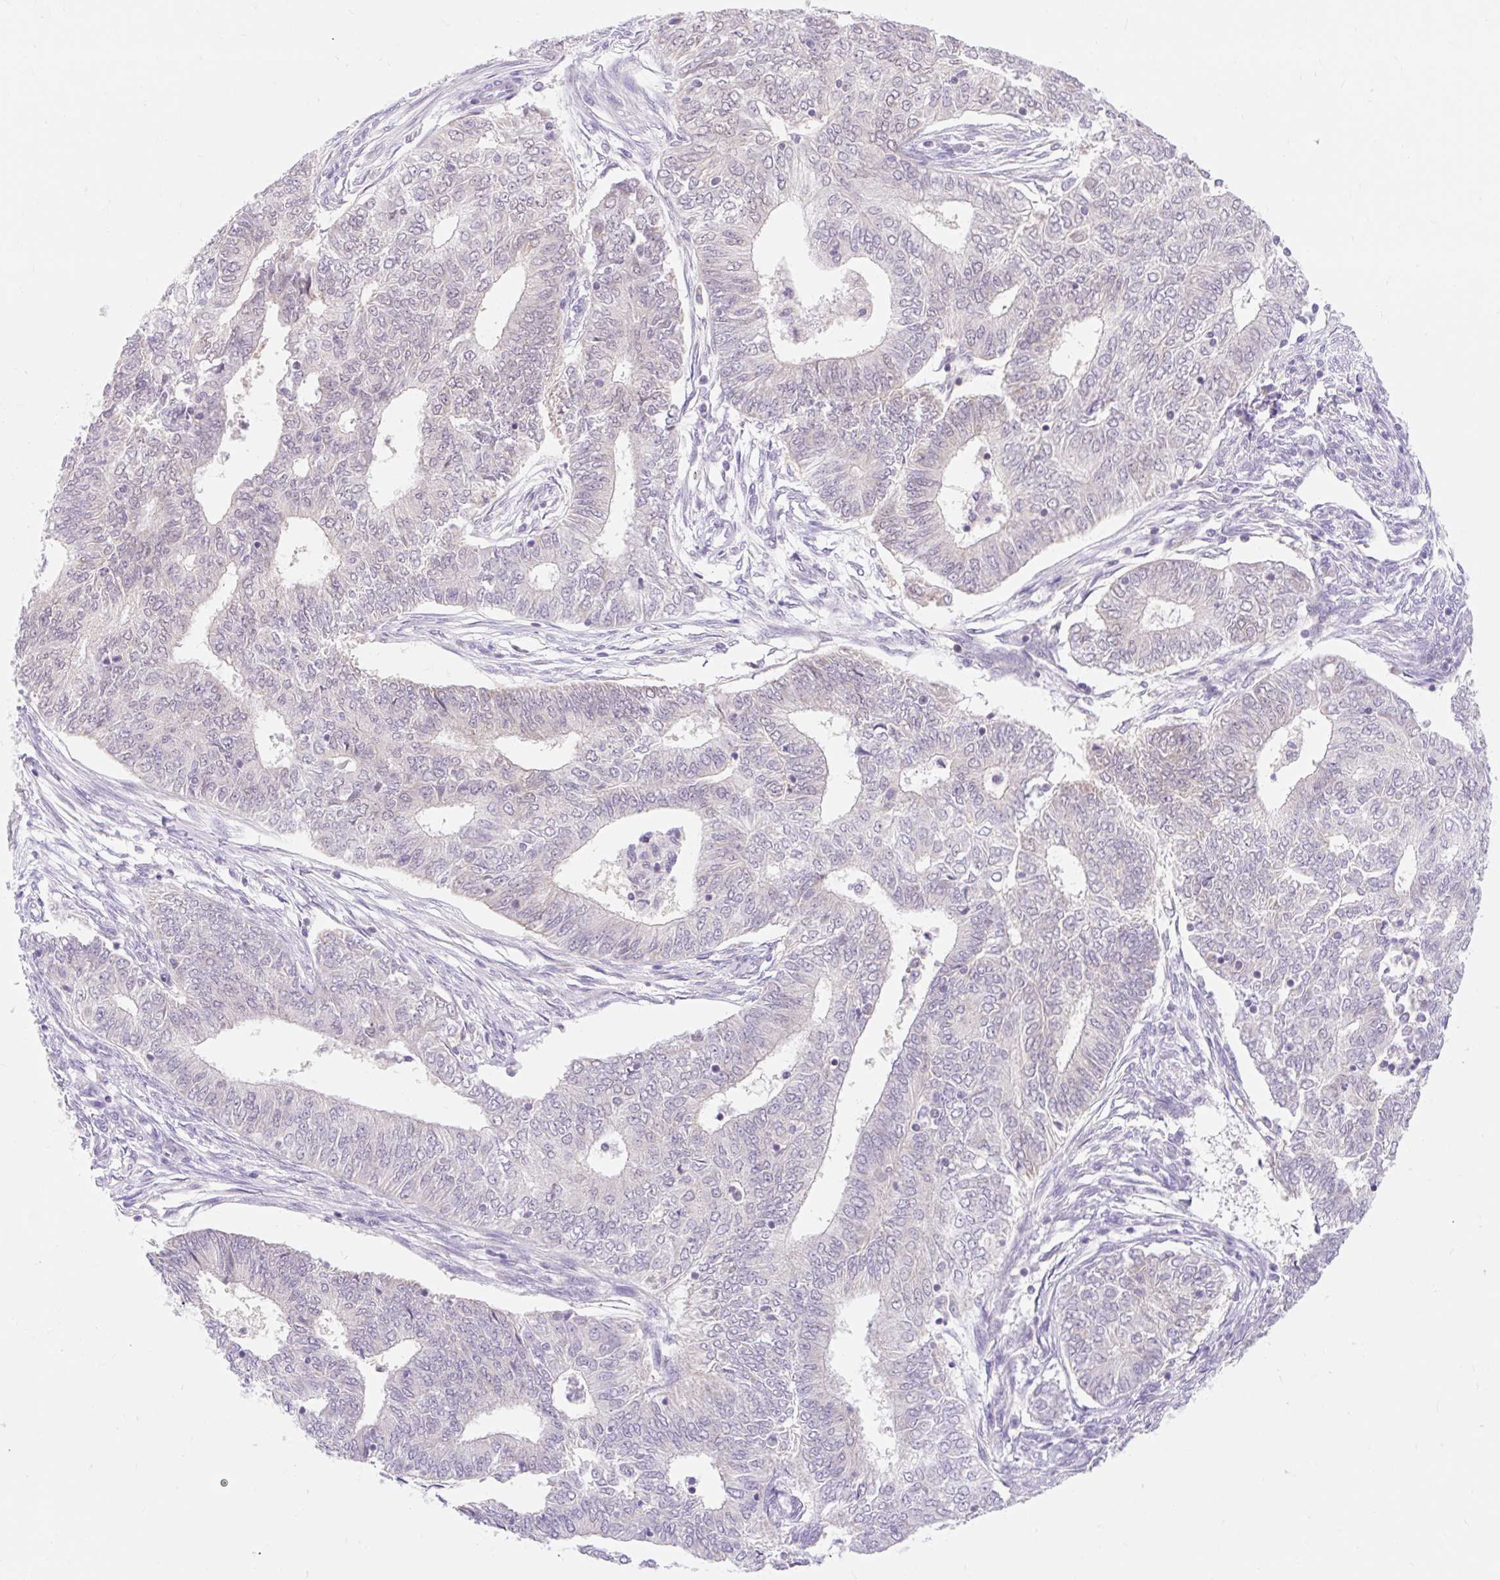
{"staining": {"intensity": "negative", "quantity": "none", "location": "none"}, "tissue": "endometrial cancer", "cell_type": "Tumor cells", "image_type": "cancer", "snomed": [{"axis": "morphology", "description": "Adenocarcinoma, NOS"}, {"axis": "topography", "description": "Endometrium"}], "caption": "A histopathology image of human endometrial cancer (adenocarcinoma) is negative for staining in tumor cells. (DAB IHC, high magnification).", "gene": "ITPK1", "patient": {"sex": "female", "age": 62}}